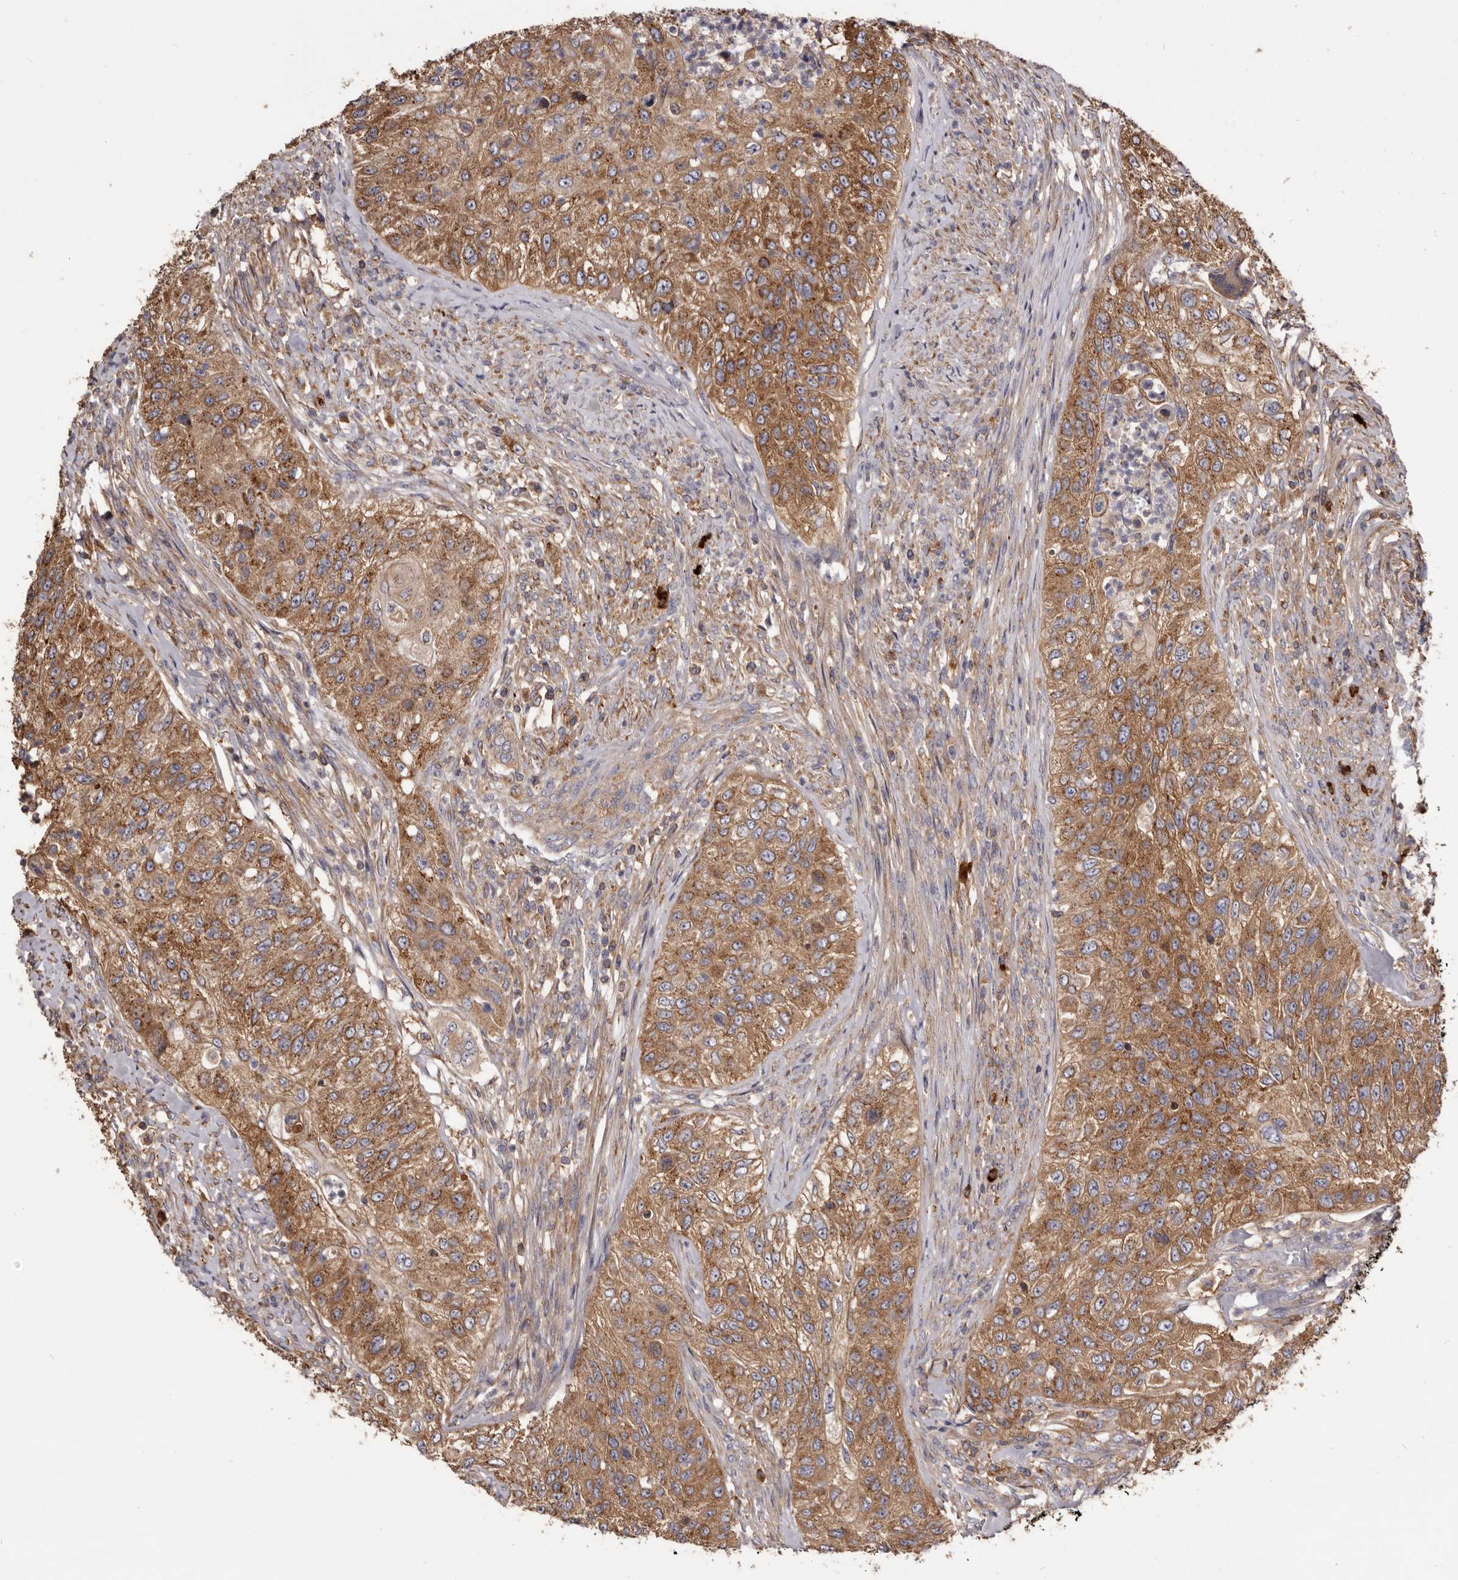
{"staining": {"intensity": "moderate", "quantity": ">75%", "location": "cytoplasmic/membranous"}, "tissue": "urothelial cancer", "cell_type": "Tumor cells", "image_type": "cancer", "snomed": [{"axis": "morphology", "description": "Urothelial carcinoma, High grade"}, {"axis": "topography", "description": "Urinary bladder"}], "caption": "Human urothelial cancer stained with a brown dye shows moderate cytoplasmic/membranous positive expression in about >75% of tumor cells.", "gene": "TPD52", "patient": {"sex": "female", "age": 60}}